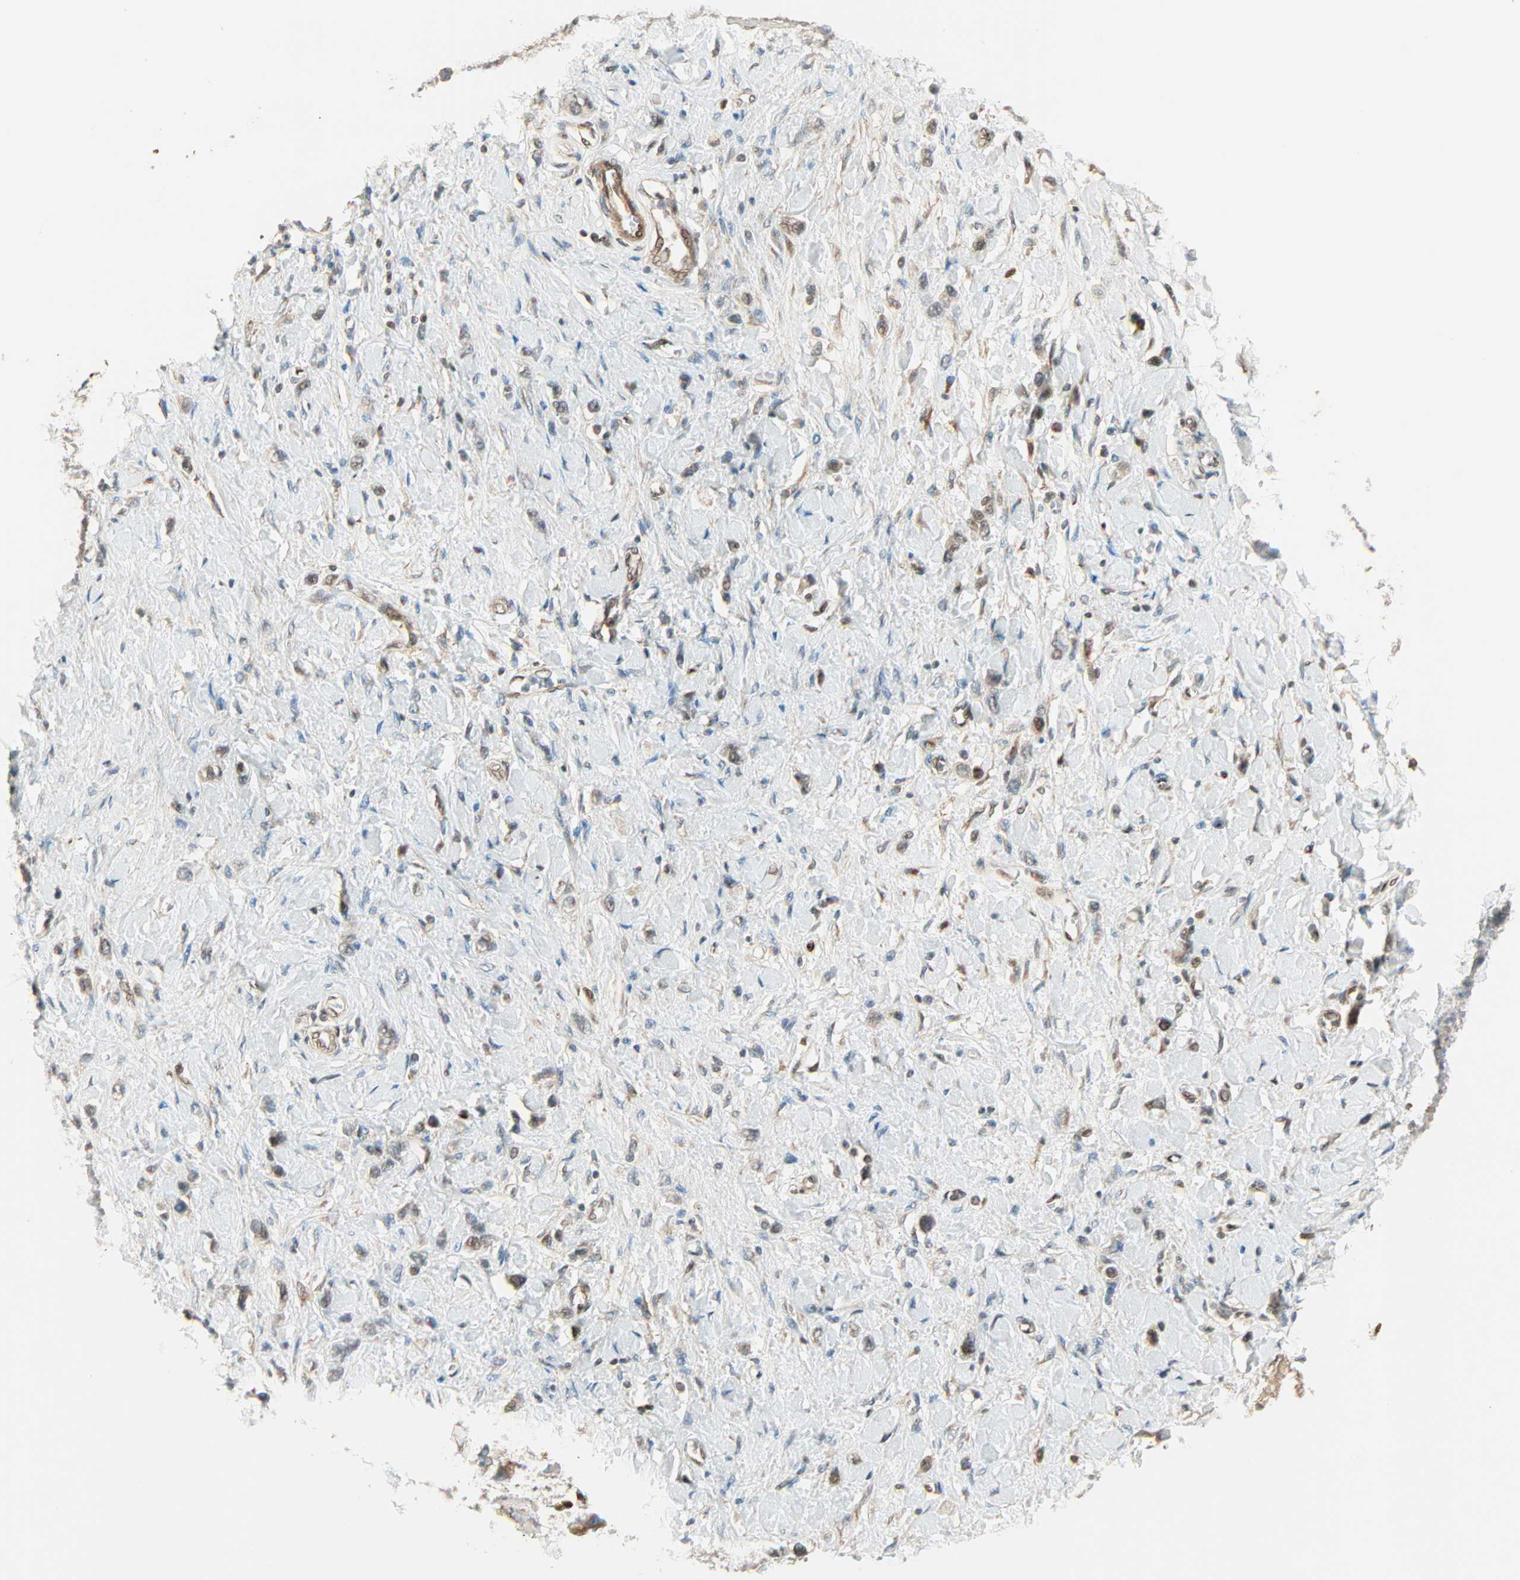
{"staining": {"intensity": "moderate", "quantity": ">75%", "location": "cytoplasmic/membranous,nuclear"}, "tissue": "stomach cancer", "cell_type": "Tumor cells", "image_type": "cancer", "snomed": [{"axis": "morphology", "description": "Normal tissue, NOS"}, {"axis": "morphology", "description": "Adenocarcinoma, NOS"}, {"axis": "topography", "description": "Stomach, upper"}, {"axis": "topography", "description": "Stomach"}], "caption": "Stomach cancer (adenocarcinoma) was stained to show a protein in brown. There is medium levels of moderate cytoplasmic/membranous and nuclear expression in approximately >75% of tumor cells. The staining was performed using DAB (3,3'-diaminobenzidine), with brown indicating positive protein expression. Nuclei are stained blue with hematoxylin.", "gene": "PNPLA6", "patient": {"sex": "female", "age": 65}}